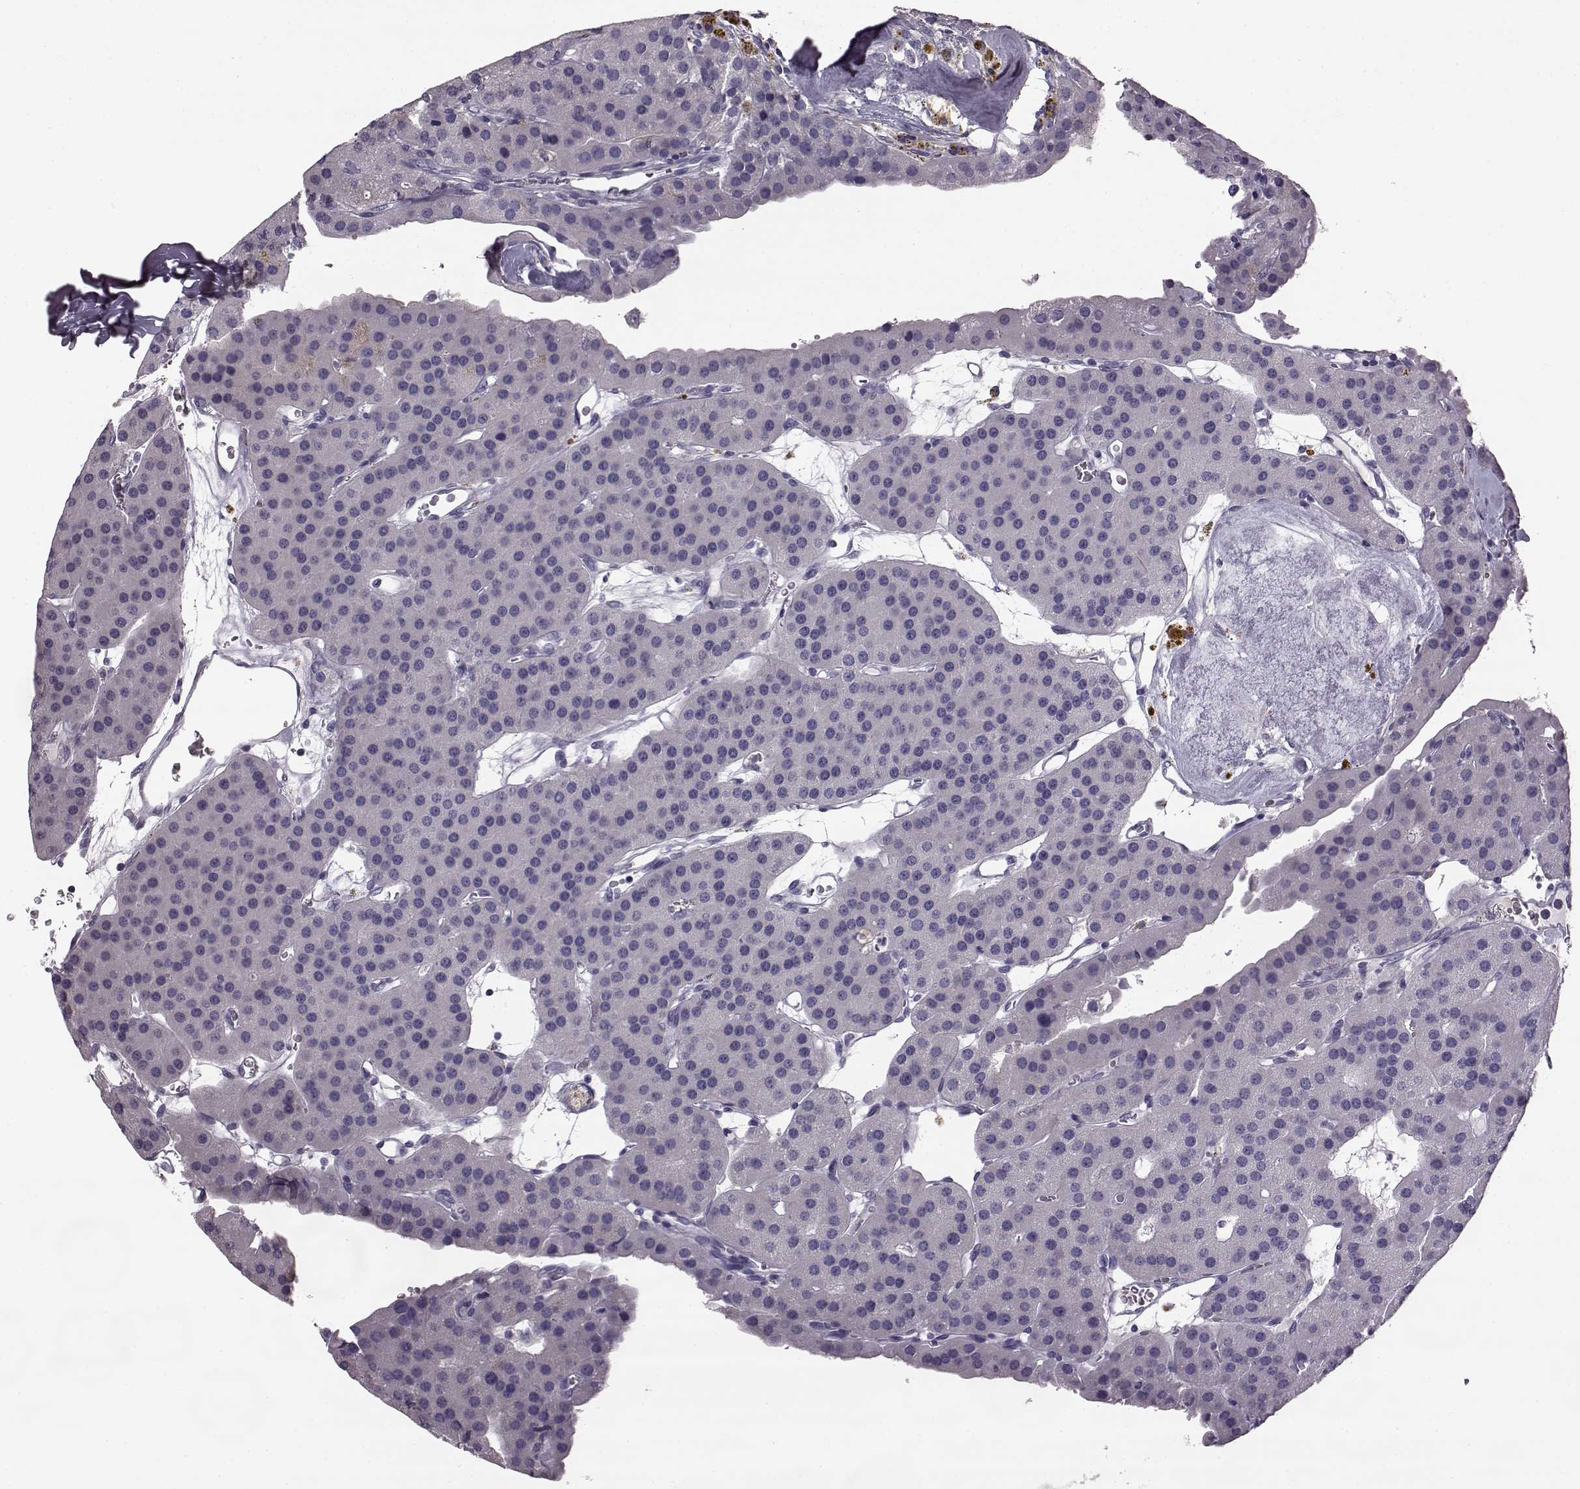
{"staining": {"intensity": "negative", "quantity": "none", "location": "none"}, "tissue": "parathyroid gland", "cell_type": "Glandular cells", "image_type": "normal", "snomed": [{"axis": "morphology", "description": "Normal tissue, NOS"}, {"axis": "morphology", "description": "Adenoma, NOS"}, {"axis": "topography", "description": "Parathyroid gland"}], "caption": "Glandular cells are negative for protein expression in benign human parathyroid gland. Nuclei are stained in blue.", "gene": "ODAD4", "patient": {"sex": "female", "age": 86}}